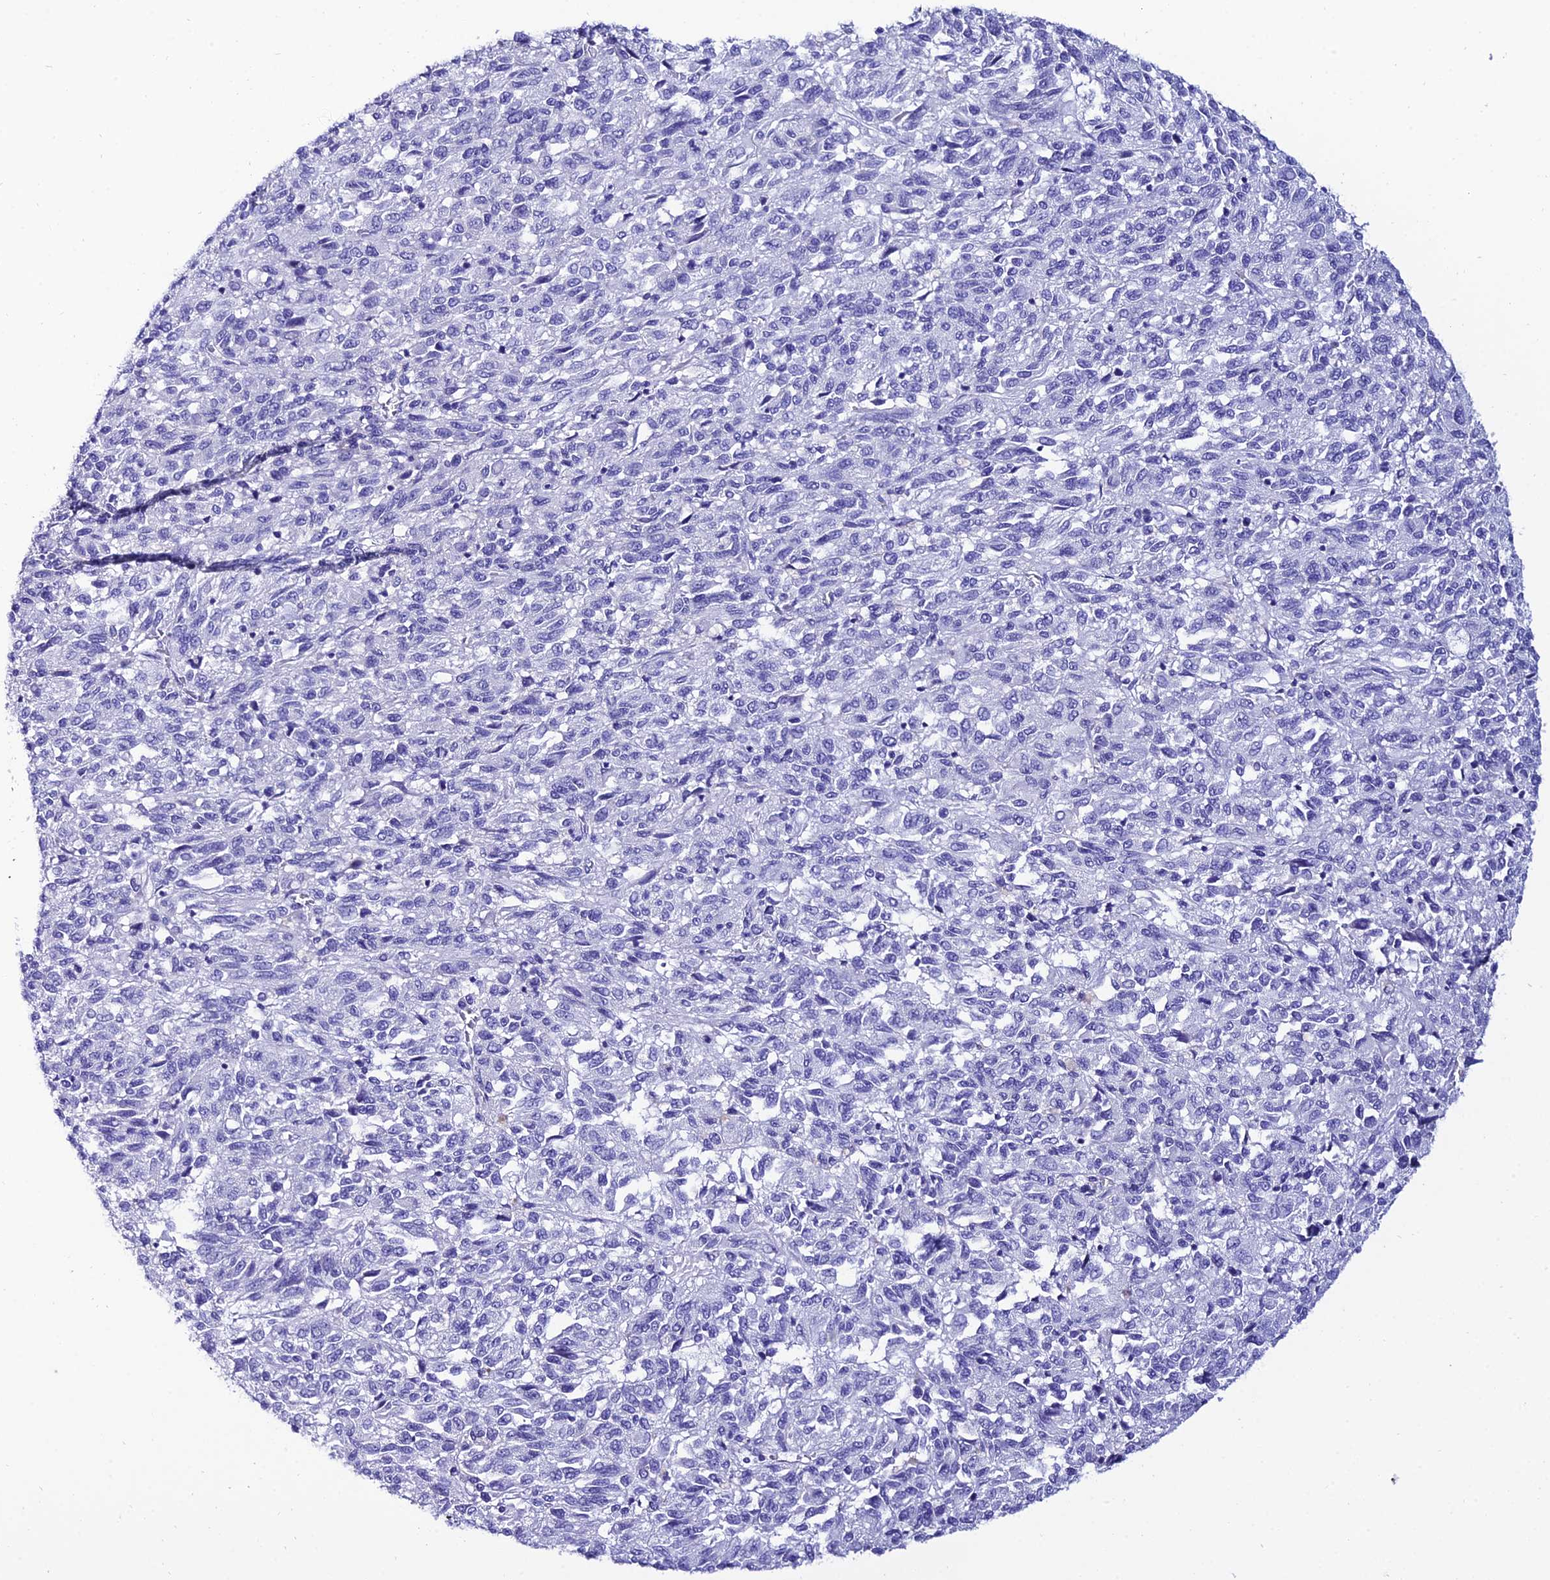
{"staining": {"intensity": "negative", "quantity": "none", "location": "none"}, "tissue": "melanoma", "cell_type": "Tumor cells", "image_type": "cancer", "snomed": [{"axis": "morphology", "description": "Malignant melanoma, Metastatic site"}, {"axis": "topography", "description": "Lung"}], "caption": "An image of human malignant melanoma (metastatic site) is negative for staining in tumor cells. (DAB immunohistochemistry (IHC), high magnification).", "gene": "OR4D5", "patient": {"sex": "male", "age": 64}}